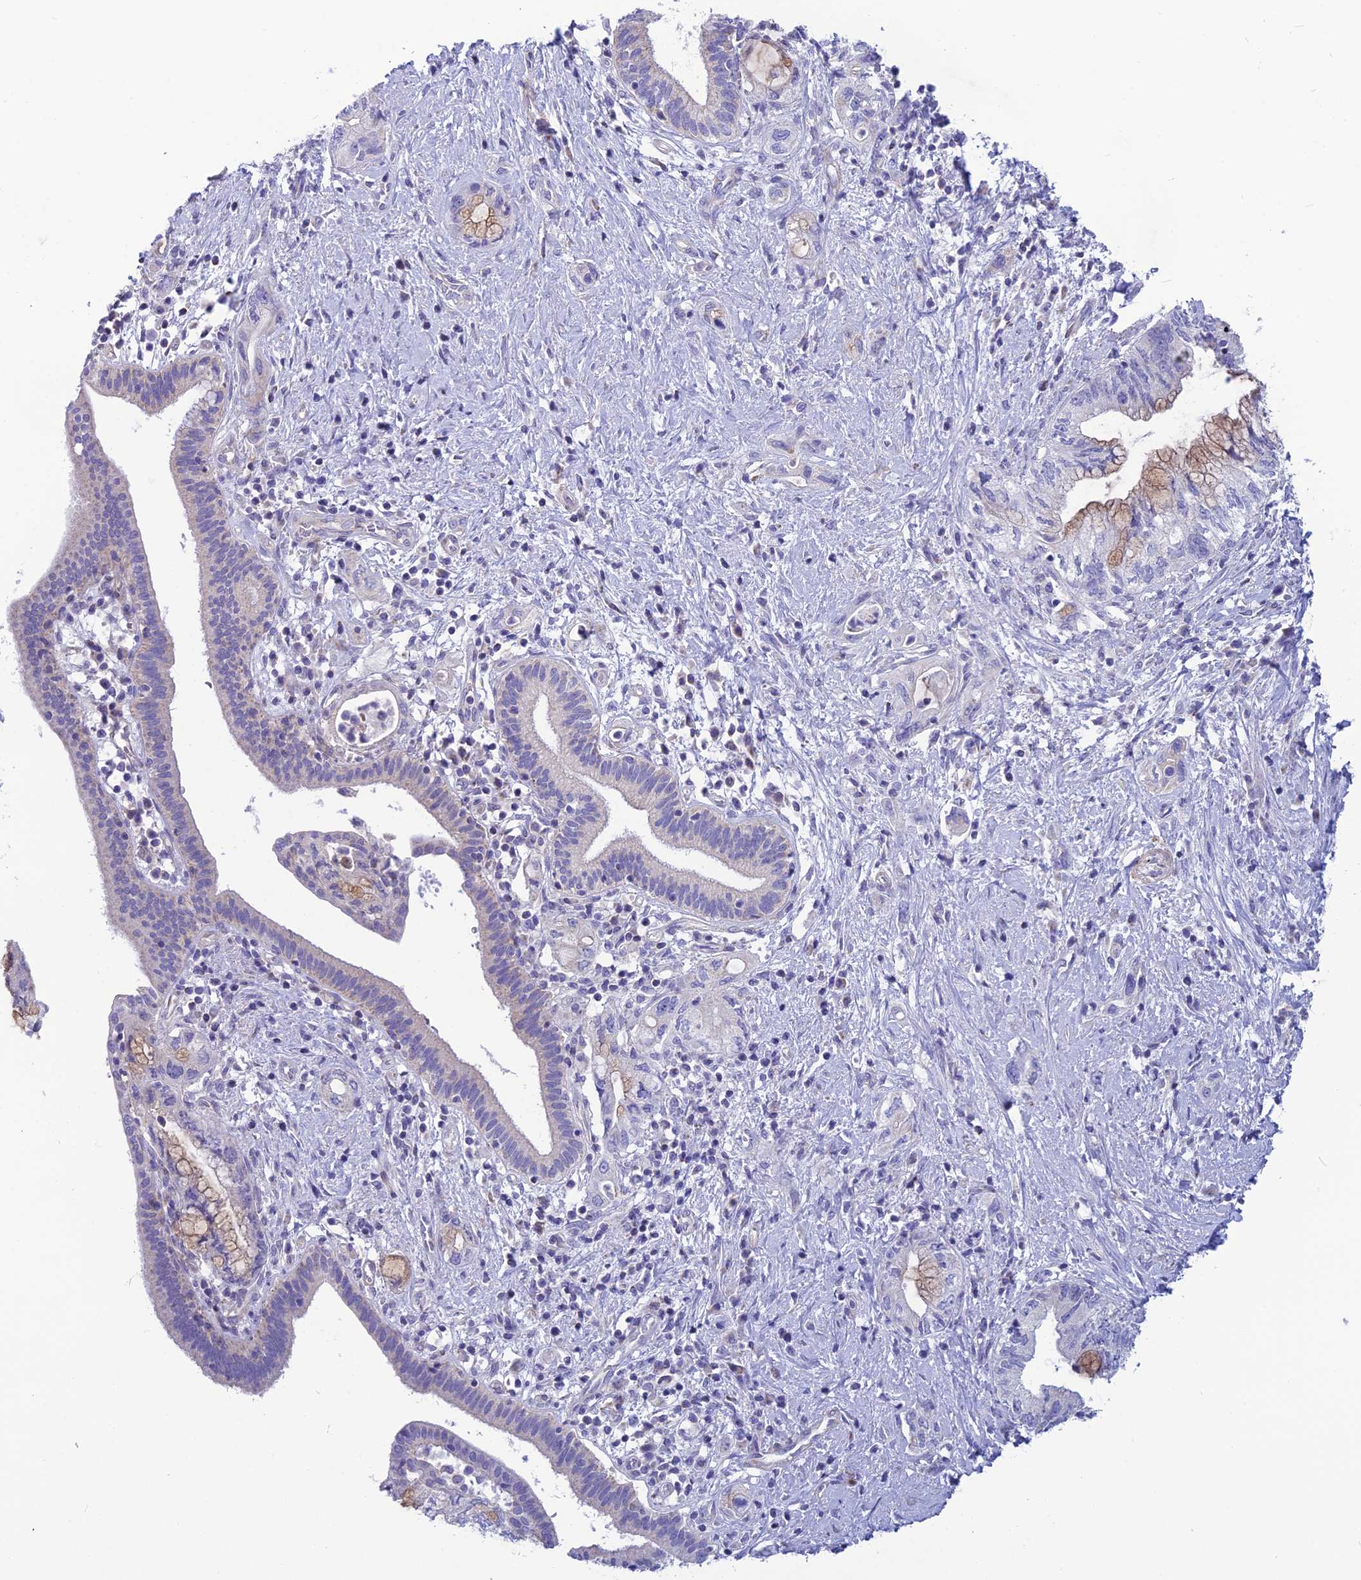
{"staining": {"intensity": "moderate", "quantity": "<25%", "location": "cytoplasmic/membranous"}, "tissue": "pancreatic cancer", "cell_type": "Tumor cells", "image_type": "cancer", "snomed": [{"axis": "morphology", "description": "Adenocarcinoma, NOS"}, {"axis": "topography", "description": "Pancreas"}], "caption": "IHC staining of pancreatic cancer, which displays low levels of moderate cytoplasmic/membranous positivity in about <25% of tumor cells indicating moderate cytoplasmic/membranous protein staining. The staining was performed using DAB (brown) for protein detection and nuclei were counterstained in hematoxylin (blue).", "gene": "POMGNT1", "patient": {"sex": "female", "age": 73}}